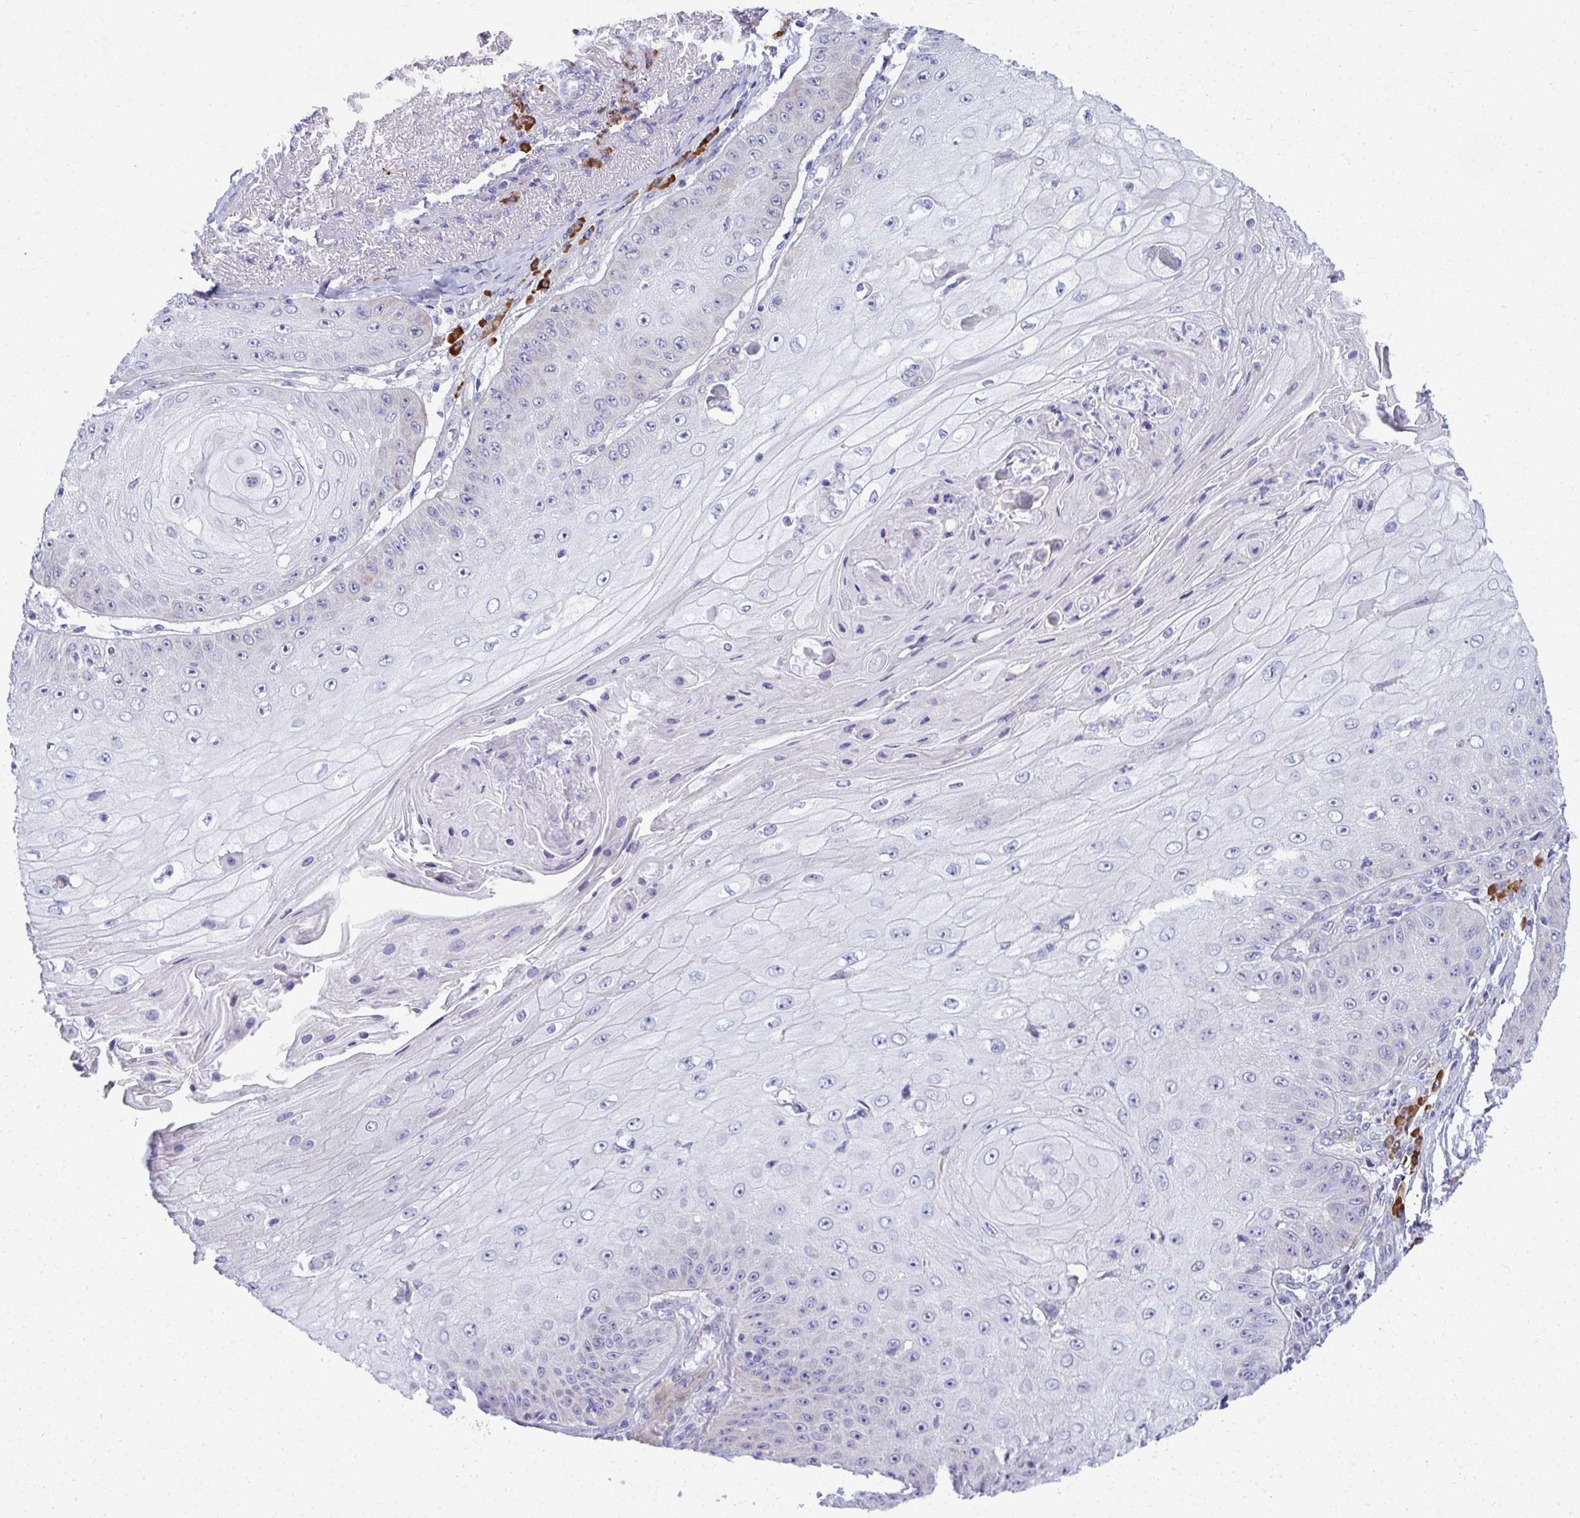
{"staining": {"intensity": "negative", "quantity": "none", "location": "none"}, "tissue": "skin cancer", "cell_type": "Tumor cells", "image_type": "cancer", "snomed": [{"axis": "morphology", "description": "Squamous cell carcinoma, NOS"}, {"axis": "topography", "description": "Skin"}], "caption": "IHC of skin cancer (squamous cell carcinoma) exhibits no expression in tumor cells.", "gene": "PUS7L", "patient": {"sex": "male", "age": 70}}